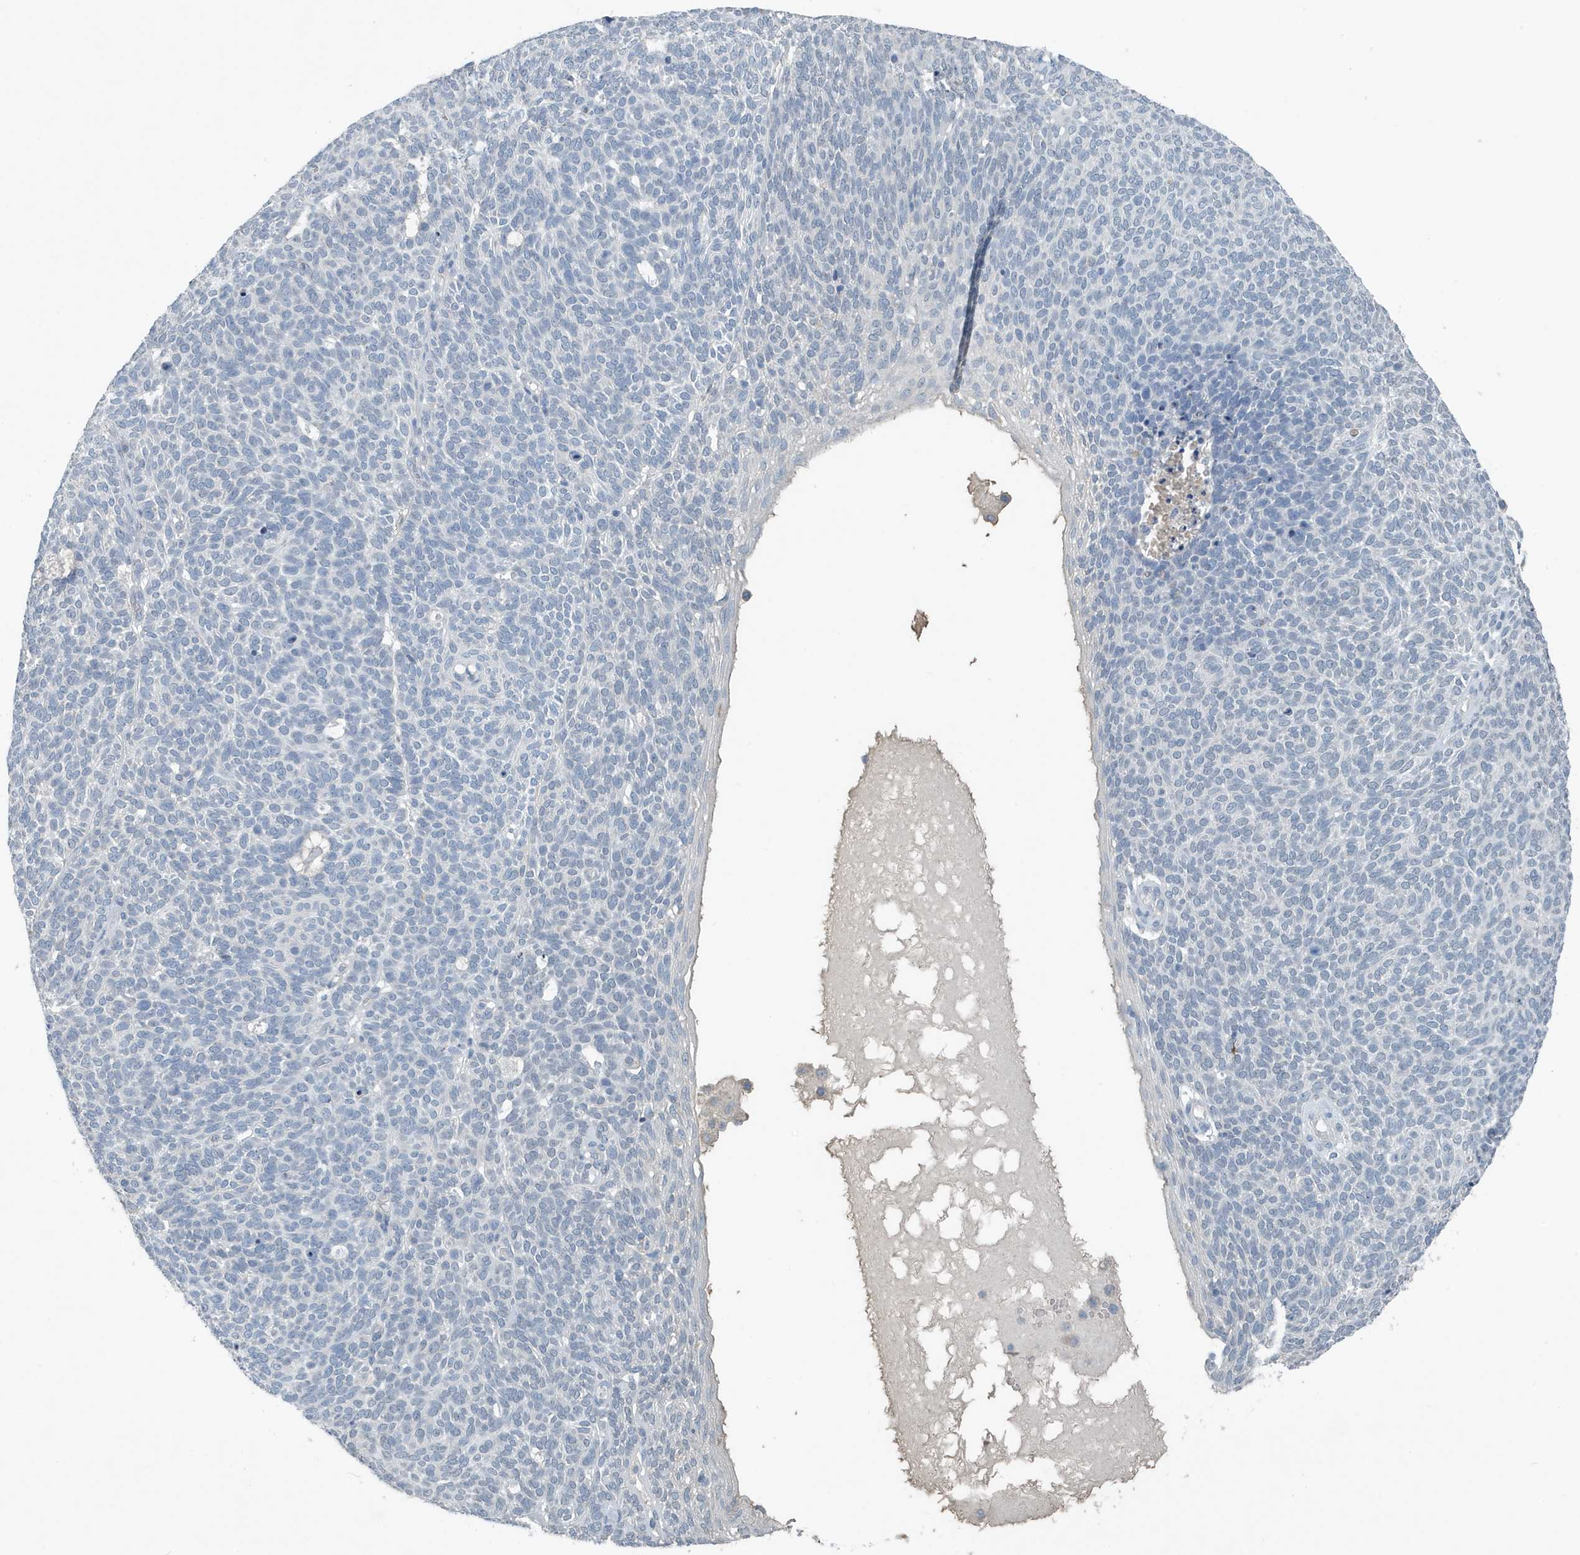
{"staining": {"intensity": "negative", "quantity": "none", "location": "none"}, "tissue": "skin cancer", "cell_type": "Tumor cells", "image_type": "cancer", "snomed": [{"axis": "morphology", "description": "Squamous cell carcinoma, NOS"}, {"axis": "topography", "description": "Skin"}], "caption": "Tumor cells are negative for brown protein staining in skin cancer (squamous cell carcinoma).", "gene": "UGT2B4", "patient": {"sex": "female", "age": 90}}